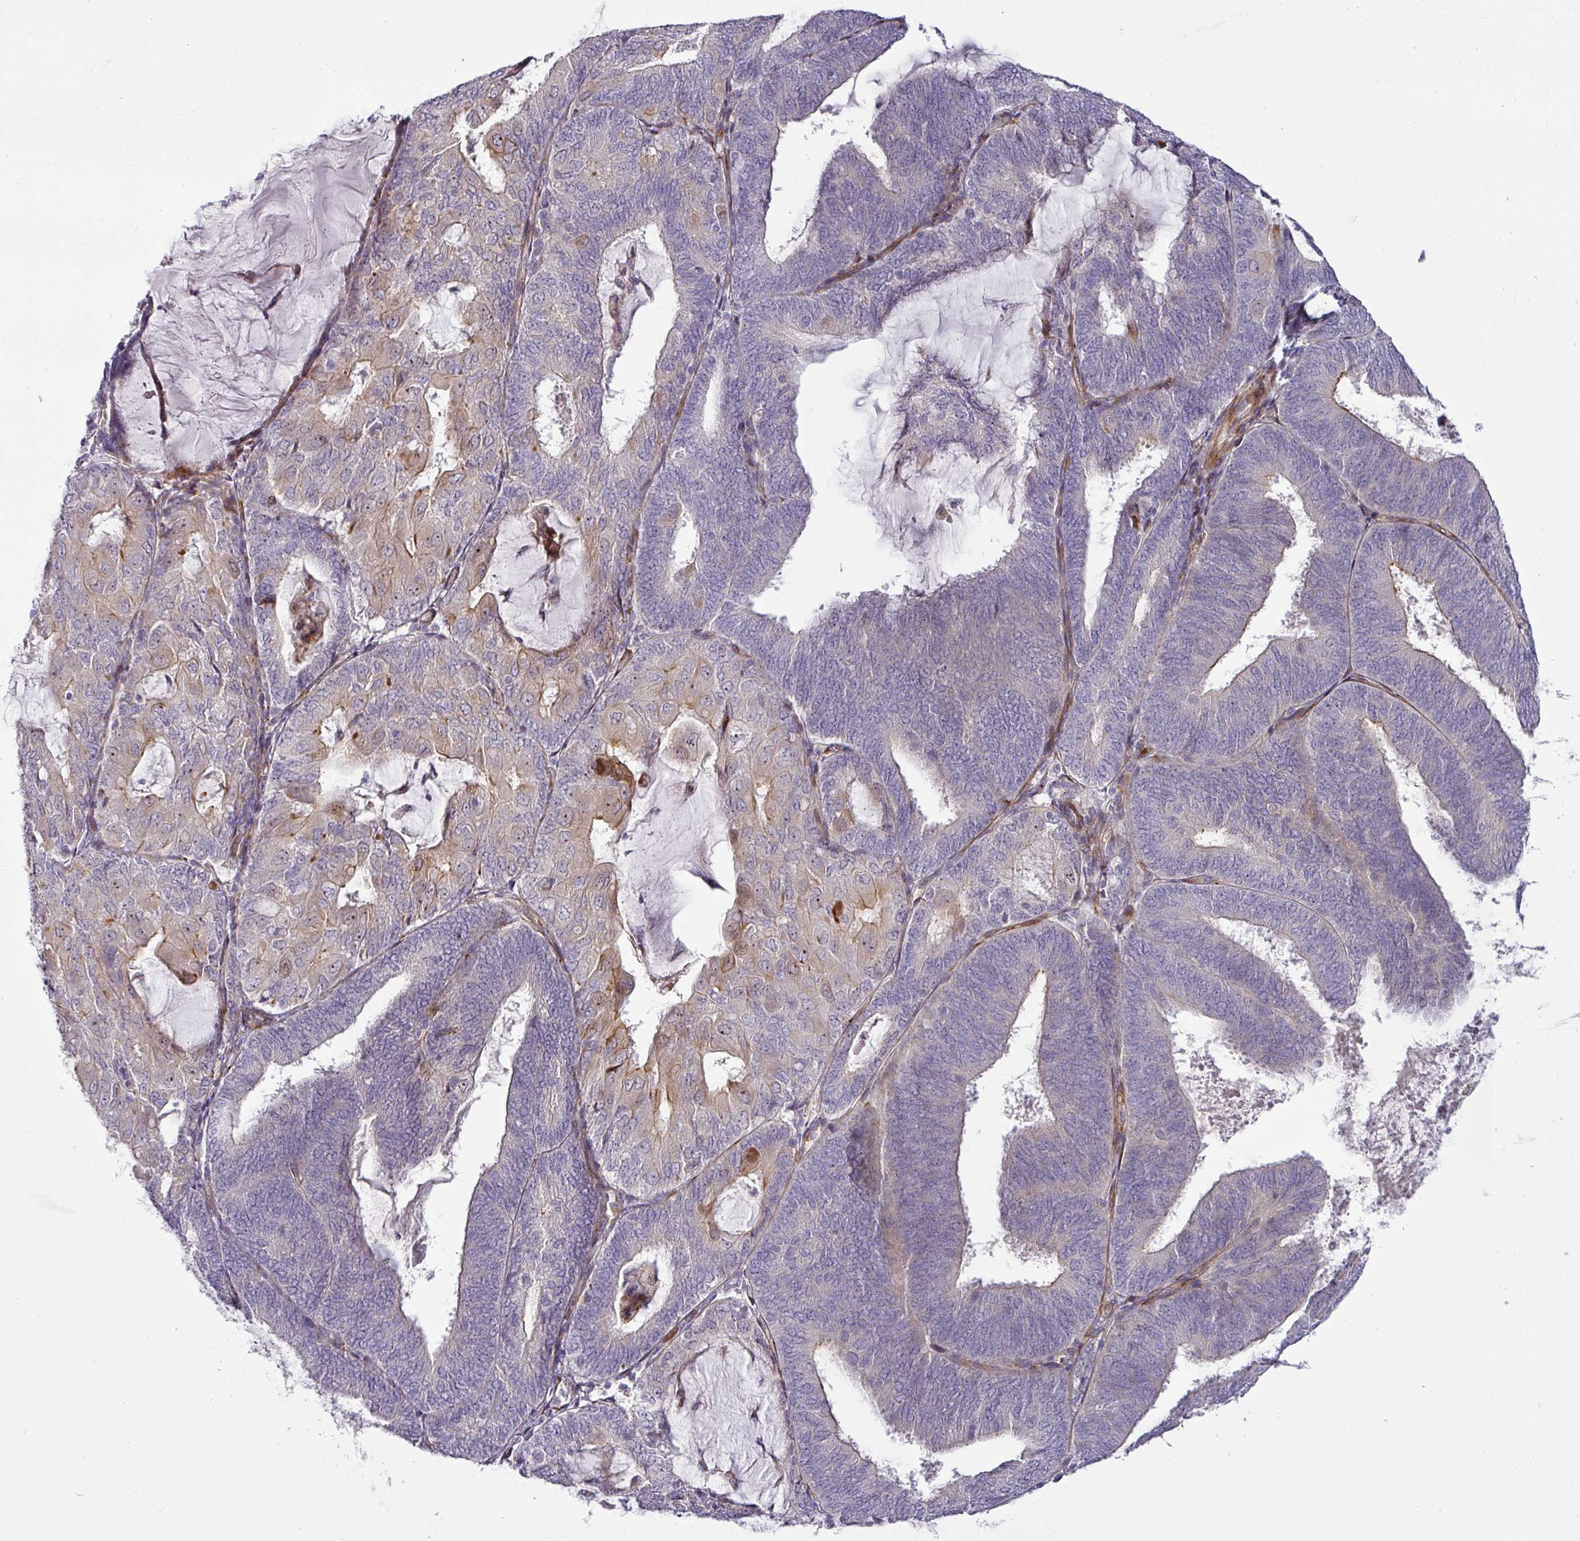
{"staining": {"intensity": "moderate", "quantity": "<25%", "location": "cytoplasmic/membranous,nuclear"}, "tissue": "endometrial cancer", "cell_type": "Tumor cells", "image_type": "cancer", "snomed": [{"axis": "morphology", "description": "Adenocarcinoma, NOS"}, {"axis": "topography", "description": "Endometrium"}], "caption": "Immunohistochemical staining of endometrial cancer (adenocarcinoma) exhibits moderate cytoplasmic/membranous and nuclear protein staining in about <25% of tumor cells.", "gene": "ATP6V1F", "patient": {"sex": "female", "age": 81}}